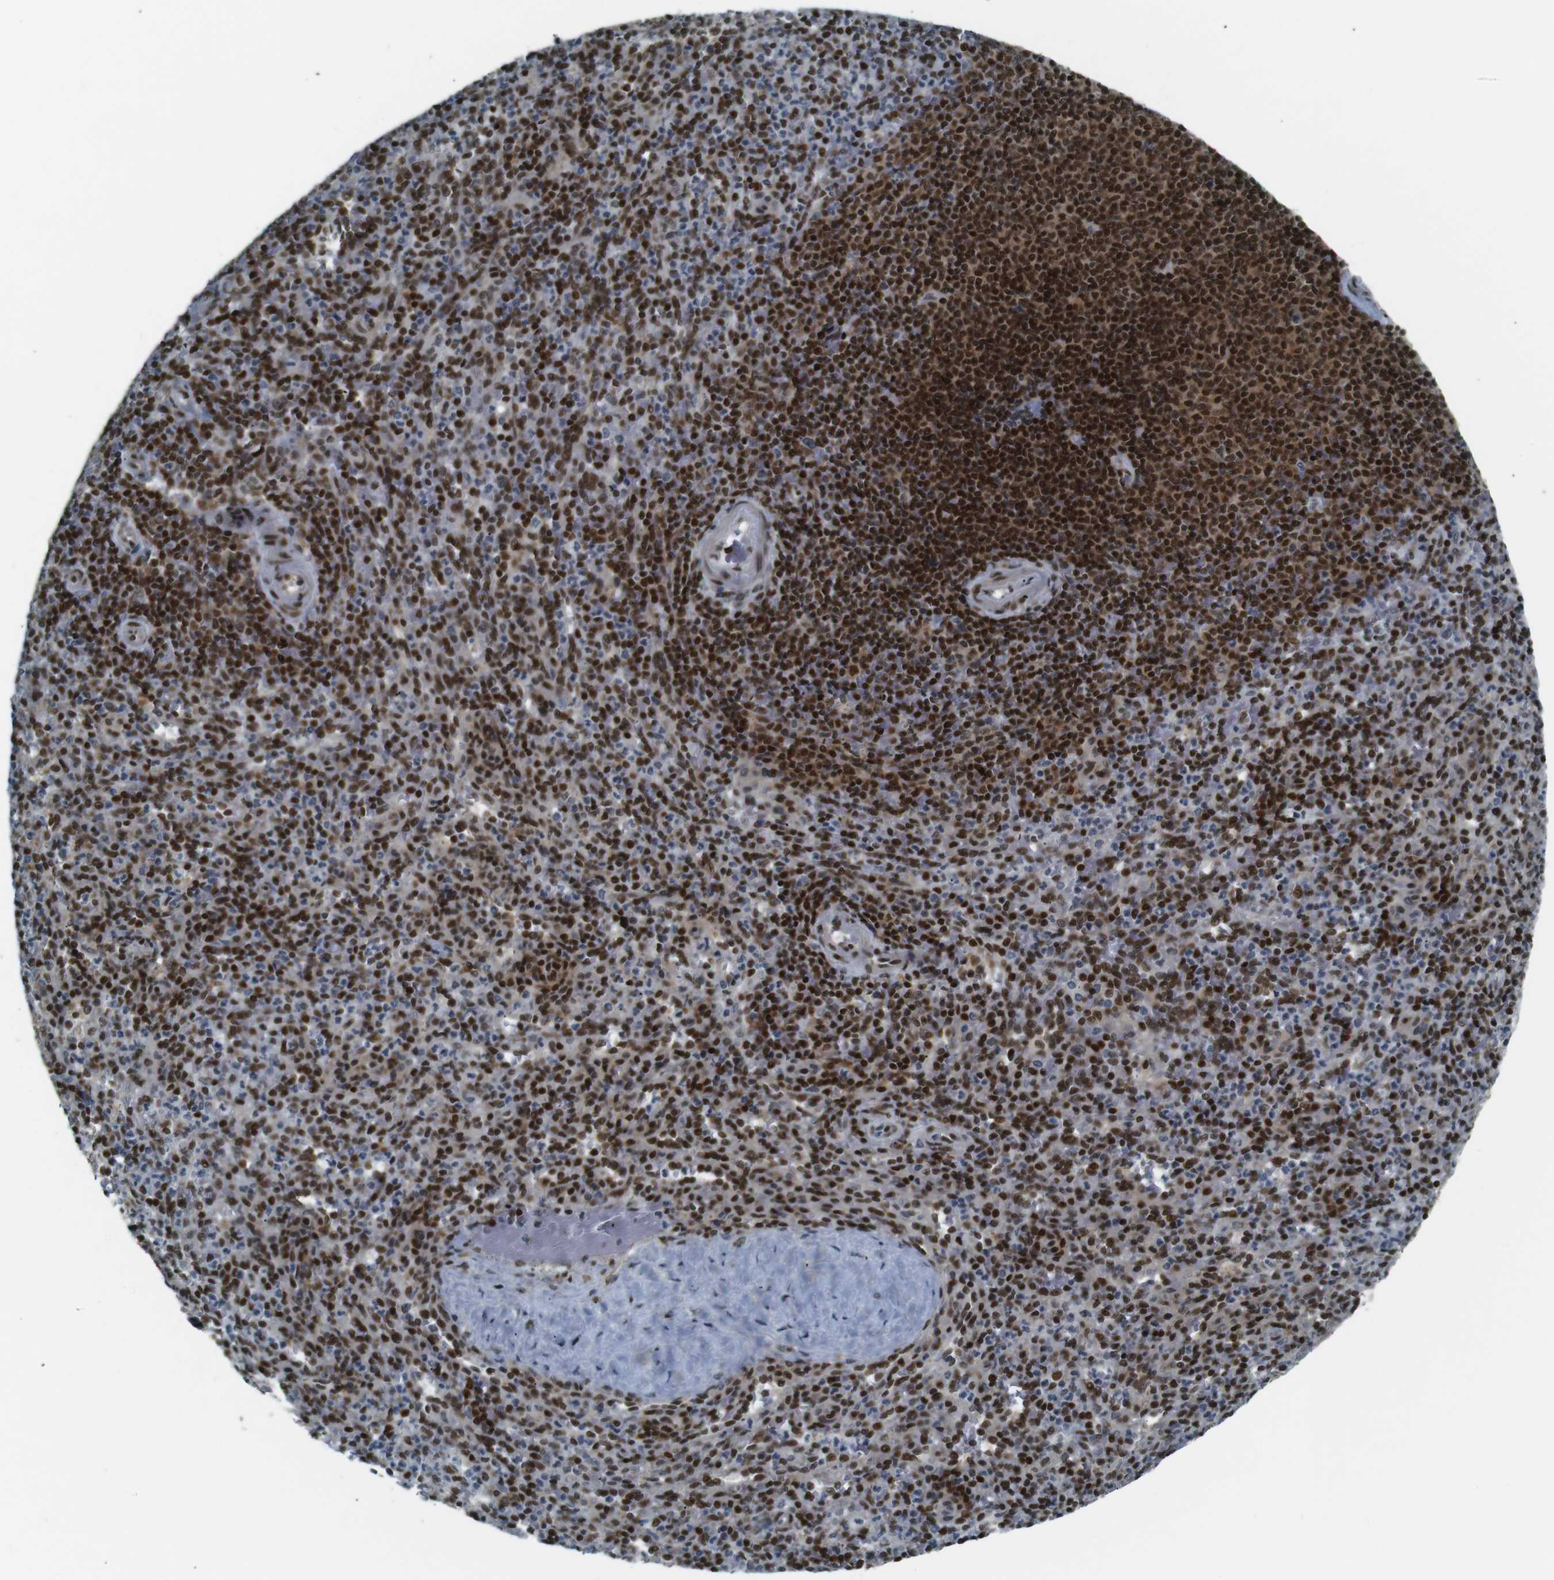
{"staining": {"intensity": "moderate", "quantity": ">75%", "location": "nuclear"}, "tissue": "spleen", "cell_type": "Cells in red pulp", "image_type": "normal", "snomed": [{"axis": "morphology", "description": "Normal tissue, NOS"}, {"axis": "topography", "description": "Spleen"}], "caption": "Unremarkable spleen displays moderate nuclear staining in approximately >75% of cells in red pulp (DAB (3,3'-diaminobenzidine) IHC, brown staining for protein, blue staining for nuclei)..", "gene": "NHEJ1", "patient": {"sex": "male", "age": 36}}